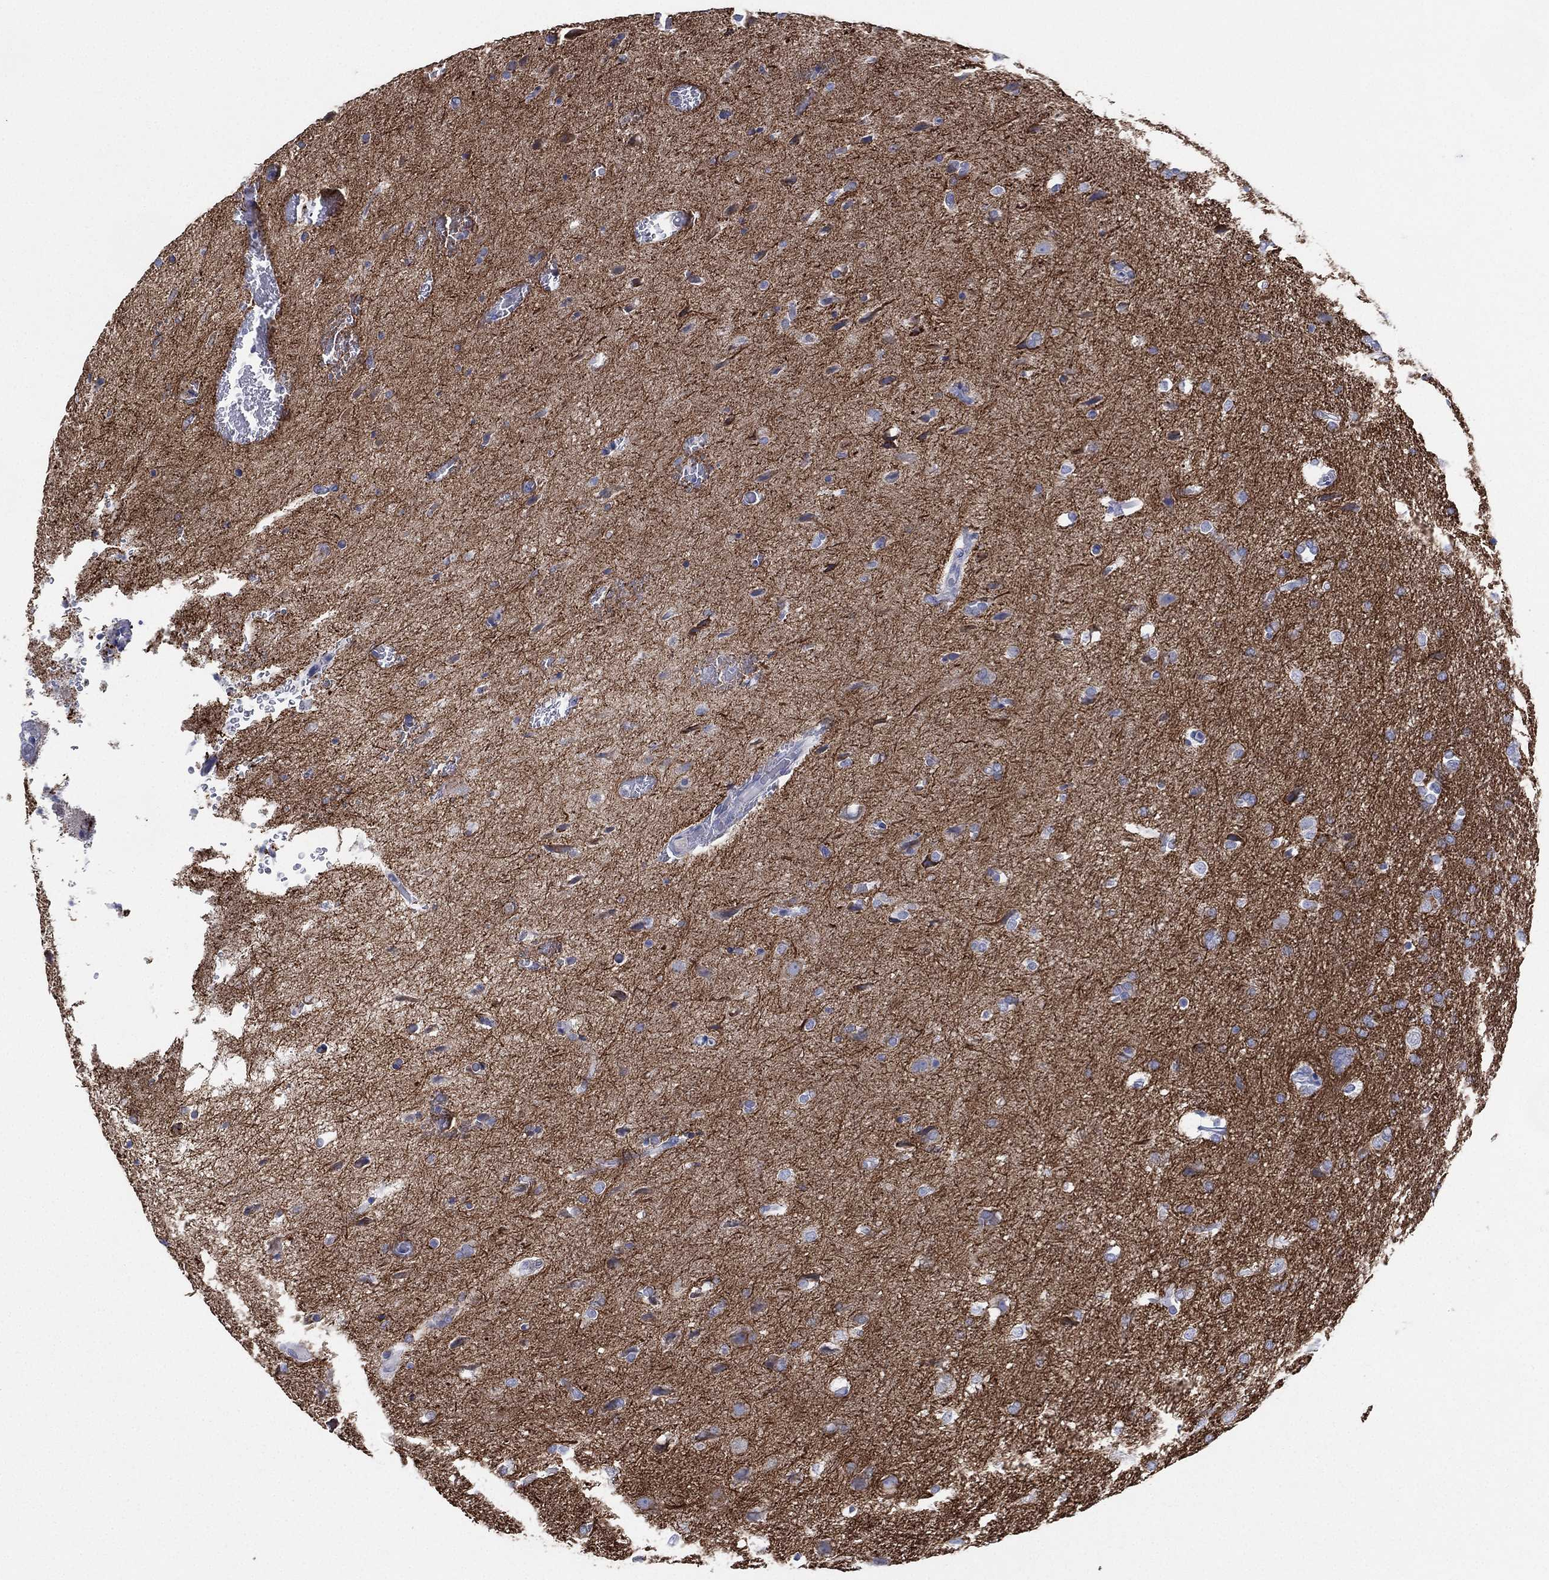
{"staining": {"intensity": "strong", "quantity": "<25%", "location": "cytoplasmic/membranous"}, "tissue": "glioma", "cell_type": "Tumor cells", "image_type": "cancer", "snomed": [{"axis": "morphology", "description": "Glioma, malignant, Low grade"}, {"axis": "topography", "description": "Brain"}], "caption": "Glioma stained with DAB (3,3'-diaminobenzidine) IHC reveals medium levels of strong cytoplasmic/membranous positivity in about <25% of tumor cells. The staining is performed using DAB brown chromogen to label protein expression. The nuclei are counter-stained blue using hematoxylin.", "gene": "INA", "patient": {"sex": "female", "age": 32}}